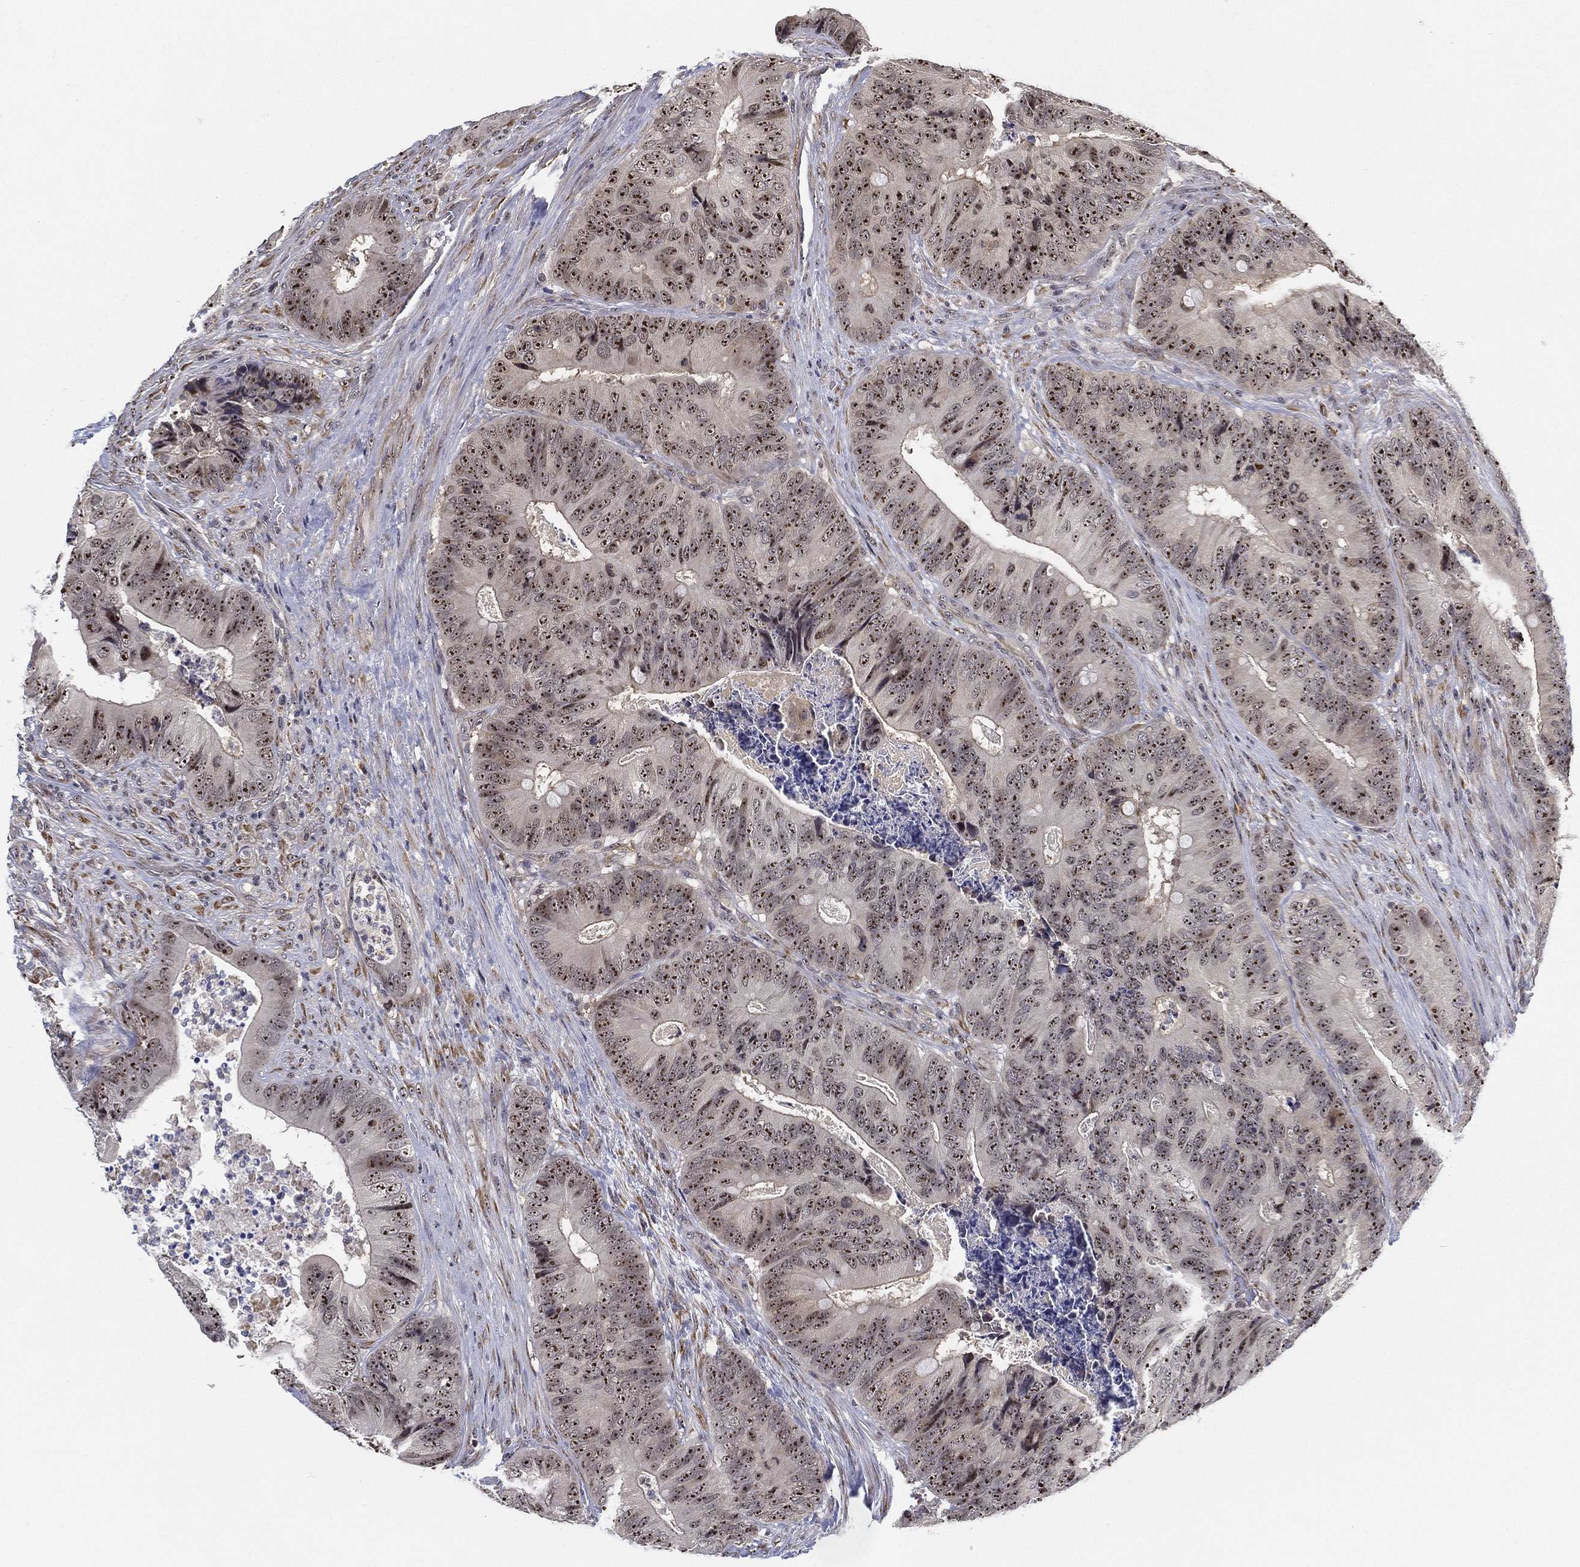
{"staining": {"intensity": "strong", "quantity": ">75%", "location": "nuclear"}, "tissue": "colorectal cancer", "cell_type": "Tumor cells", "image_type": "cancer", "snomed": [{"axis": "morphology", "description": "Adenocarcinoma, NOS"}, {"axis": "topography", "description": "Colon"}], "caption": "A micrograph of colorectal cancer stained for a protein exhibits strong nuclear brown staining in tumor cells. (Brightfield microscopy of DAB IHC at high magnification).", "gene": "PPP1R16B", "patient": {"sex": "male", "age": 84}}